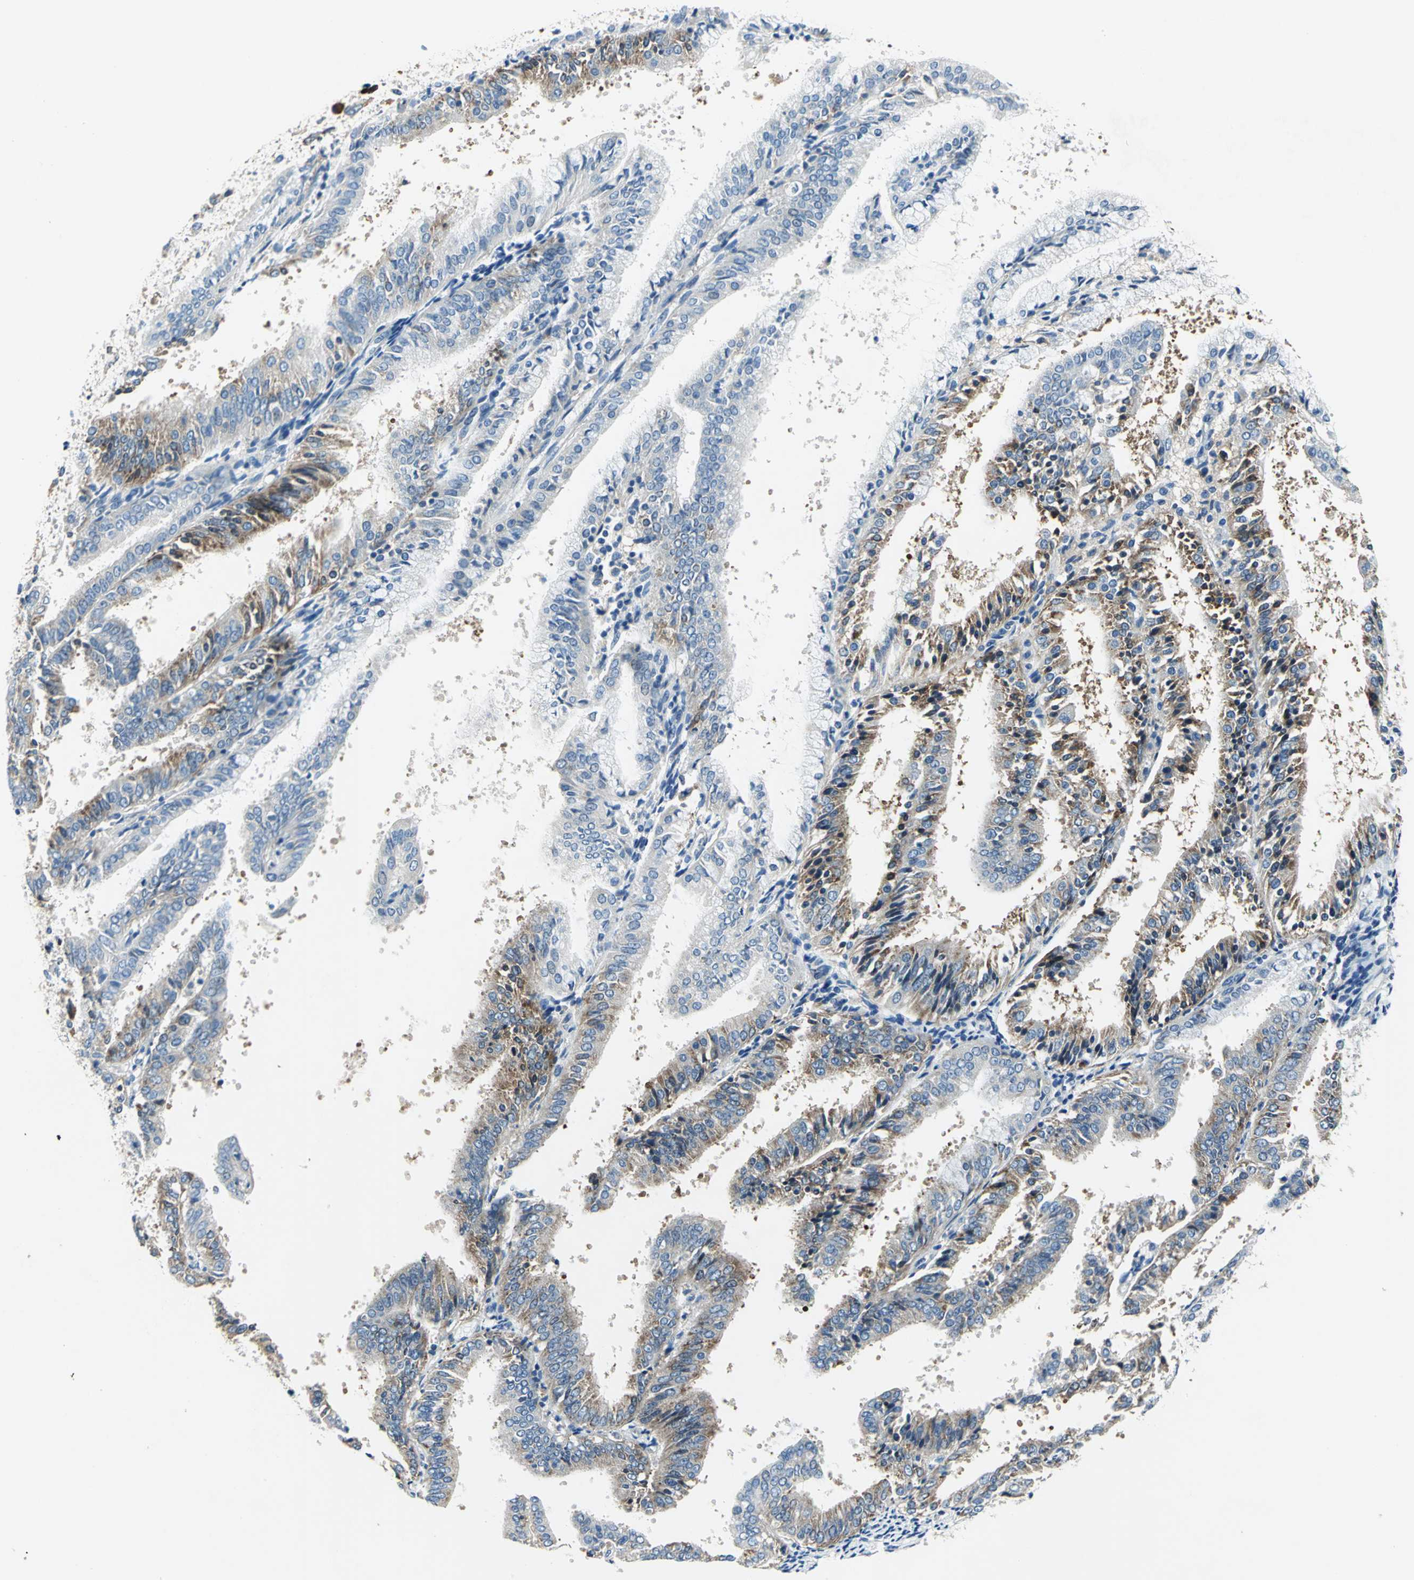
{"staining": {"intensity": "moderate", "quantity": "25%-75%", "location": "cytoplasmic/membranous"}, "tissue": "endometrial cancer", "cell_type": "Tumor cells", "image_type": "cancer", "snomed": [{"axis": "morphology", "description": "Adenocarcinoma, NOS"}, {"axis": "topography", "description": "Endometrium"}], "caption": "Adenocarcinoma (endometrial) stained with a protein marker demonstrates moderate staining in tumor cells.", "gene": "TRIM25", "patient": {"sex": "female", "age": 63}}